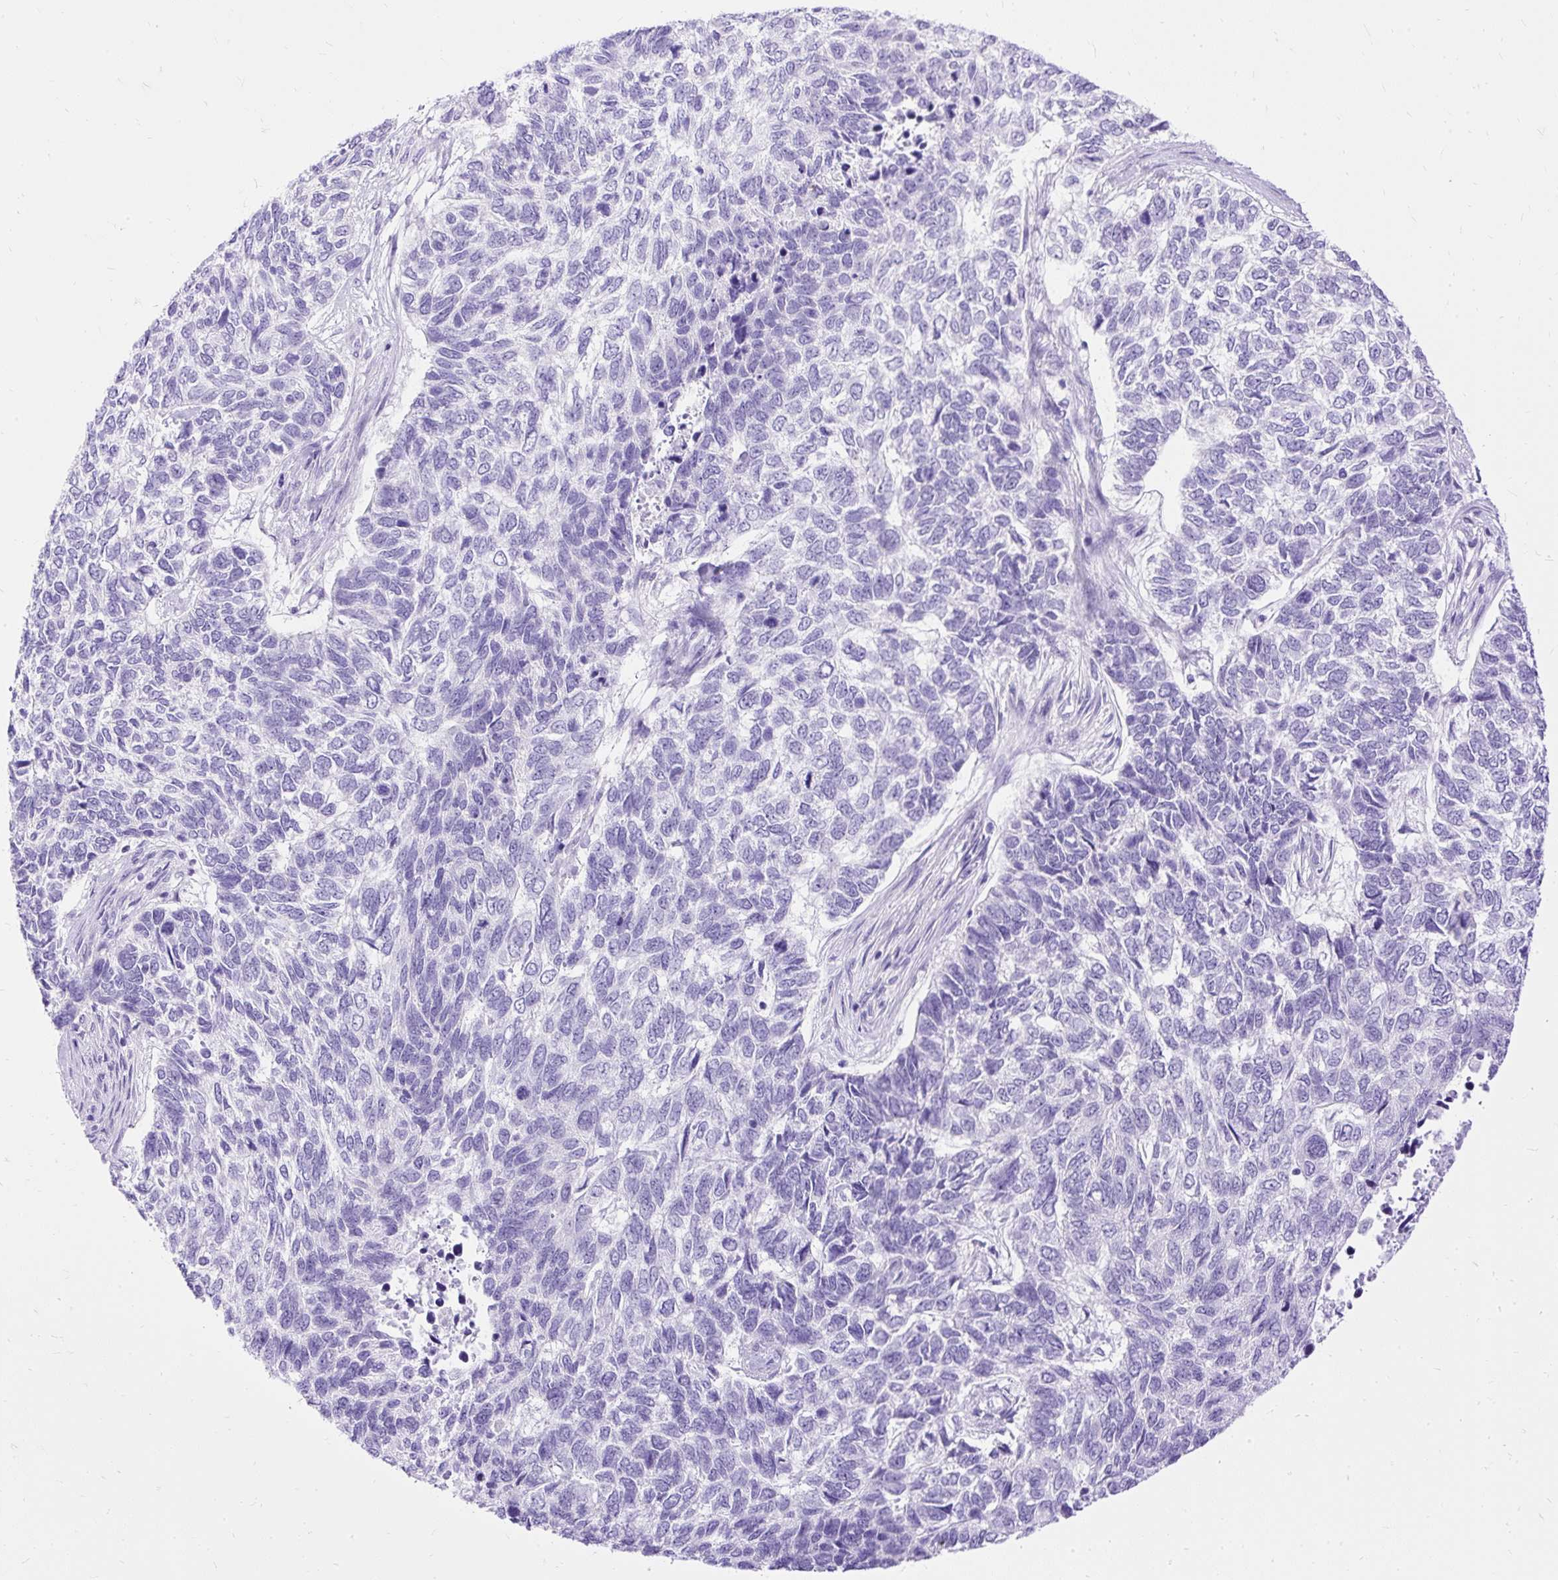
{"staining": {"intensity": "negative", "quantity": "none", "location": "none"}, "tissue": "skin cancer", "cell_type": "Tumor cells", "image_type": "cancer", "snomed": [{"axis": "morphology", "description": "Basal cell carcinoma"}, {"axis": "topography", "description": "Skin"}], "caption": "This is a histopathology image of immunohistochemistry staining of skin cancer (basal cell carcinoma), which shows no staining in tumor cells.", "gene": "HEY1", "patient": {"sex": "female", "age": 65}}